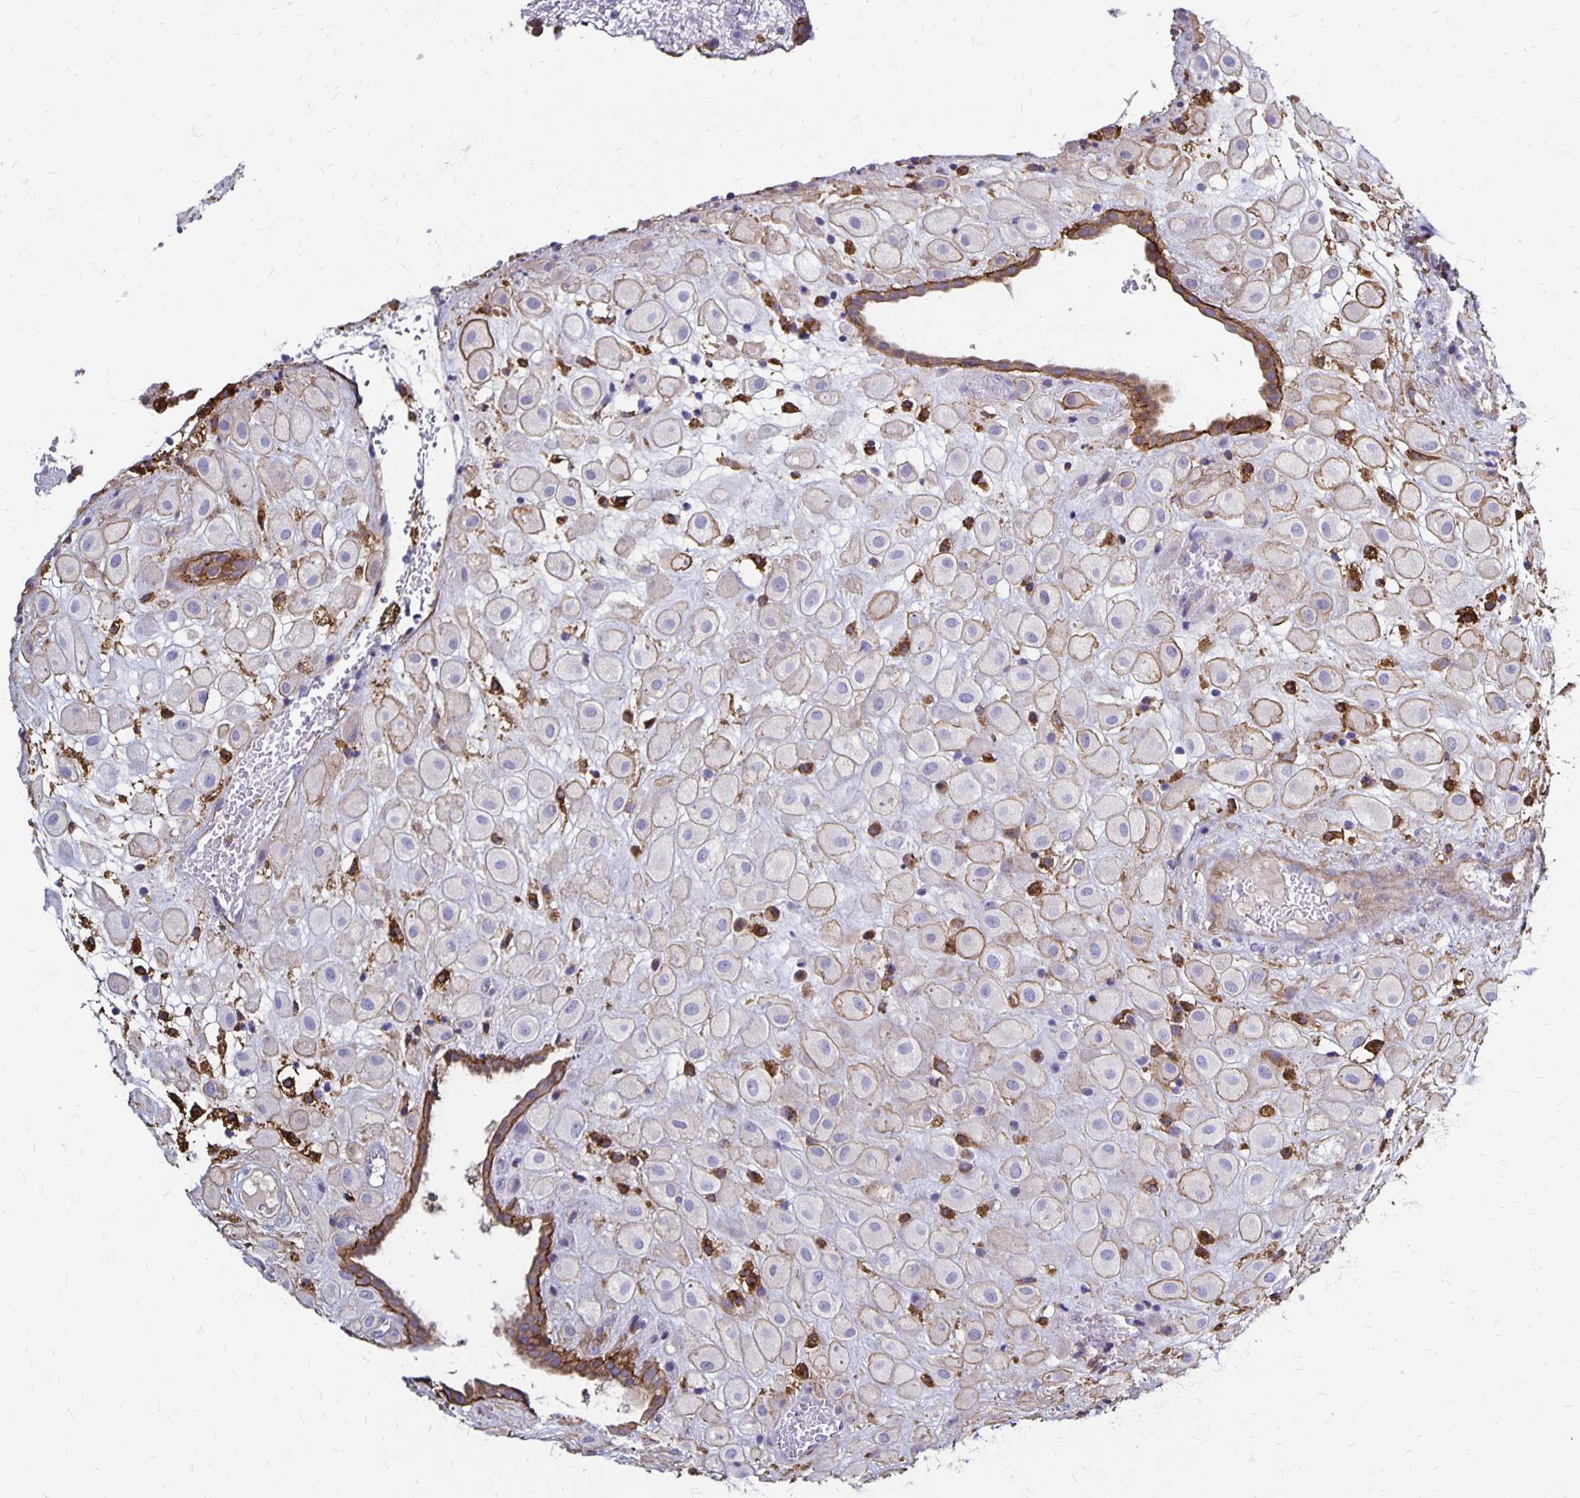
{"staining": {"intensity": "negative", "quantity": "none", "location": "none"}, "tissue": "placenta", "cell_type": "Decidual cells", "image_type": "normal", "snomed": [{"axis": "morphology", "description": "Normal tissue, NOS"}, {"axis": "topography", "description": "Placenta"}], "caption": "IHC micrograph of unremarkable placenta: placenta stained with DAB demonstrates no significant protein positivity in decidual cells. (Immunohistochemistry (ihc), brightfield microscopy, high magnification).", "gene": "TNS3", "patient": {"sex": "female", "age": 24}}